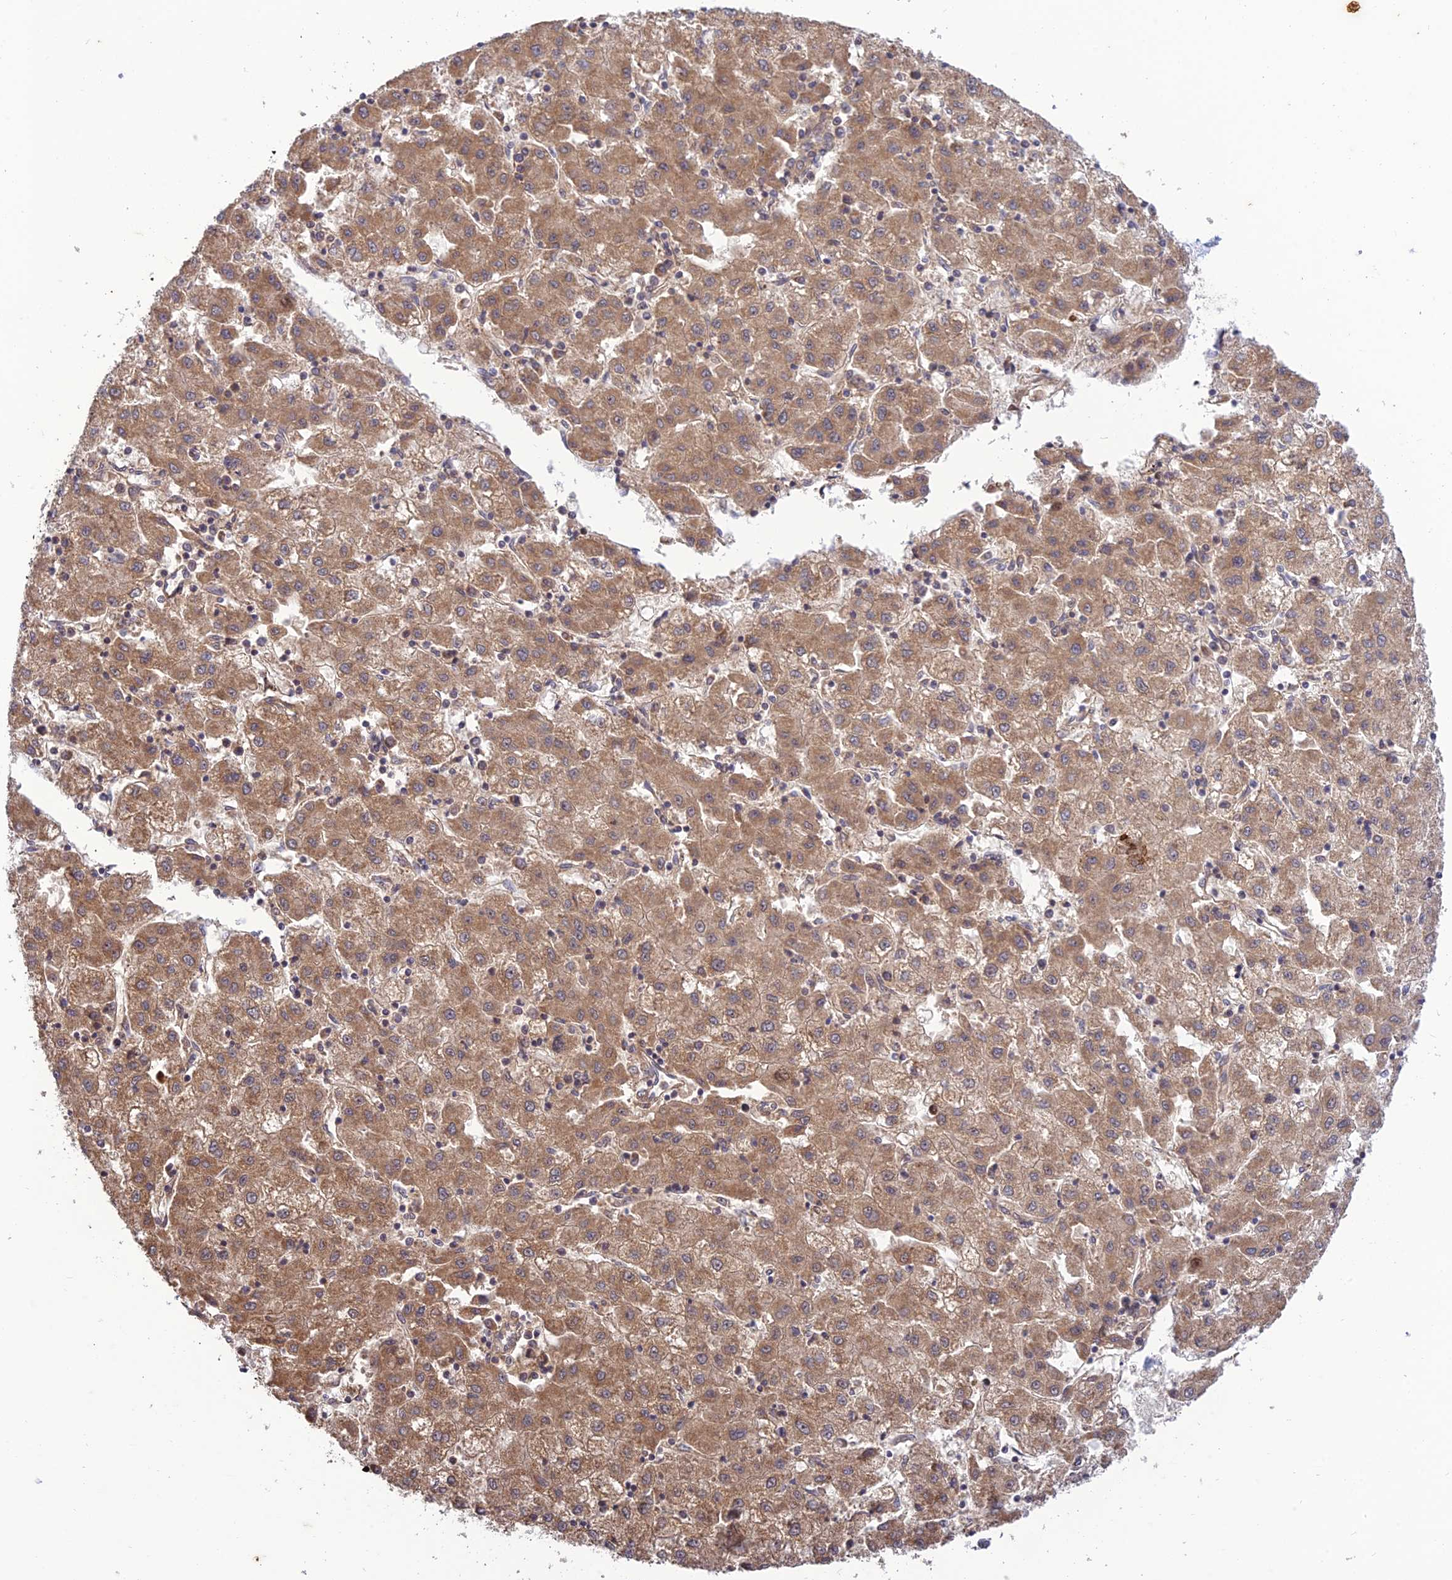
{"staining": {"intensity": "moderate", "quantity": ">75%", "location": "cytoplasmic/membranous"}, "tissue": "liver cancer", "cell_type": "Tumor cells", "image_type": "cancer", "snomed": [{"axis": "morphology", "description": "Carcinoma, Hepatocellular, NOS"}, {"axis": "topography", "description": "Liver"}], "caption": "Brown immunohistochemical staining in human liver cancer (hepatocellular carcinoma) reveals moderate cytoplasmic/membranous positivity in about >75% of tumor cells.", "gene": "PLEKHG2", "patient": {"sex": "male", "age": 72}}